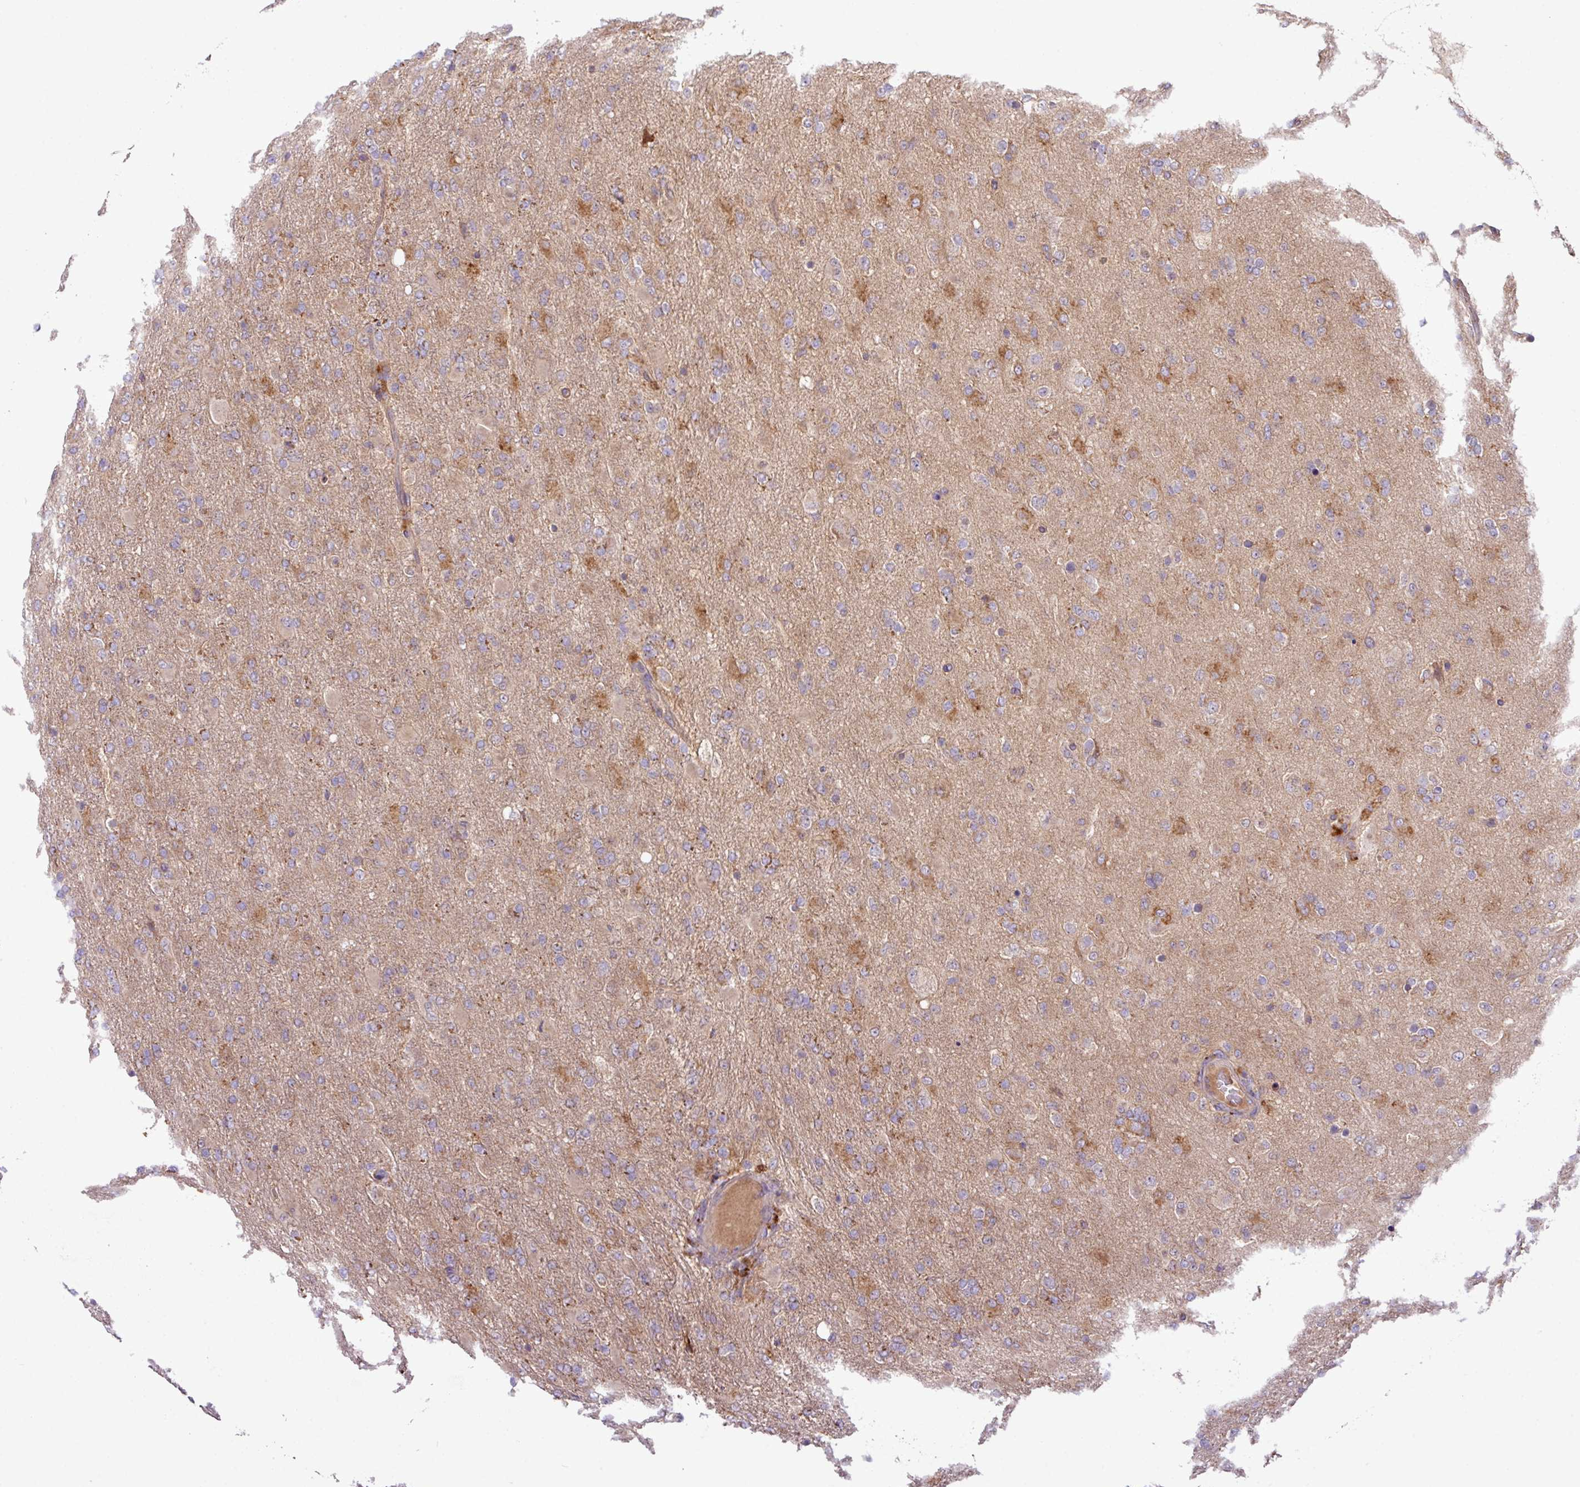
{"staining": {"intensity": "moderate", "quantity": "25%-75%", "location": "cytoplasmic/membranous"}, "tissue": "glioma", "cell_type": "Tumor cells", "image_type": "cancer", "snomed": [{"axis": "morphology", "description": "Glioma, malignant, Low grade"}, {"axis": "topography", "description": "Brain"}], "caption": "A micrograph of malignant glioma (low-grade) stained for a protein reveals moderate cytoplasmic/membranous brown staining in tumor cells. (IHC, brightfield microscopy, high magnification).", "gene": "XIAP", "patient": {"sex": "male", "age": 65}}